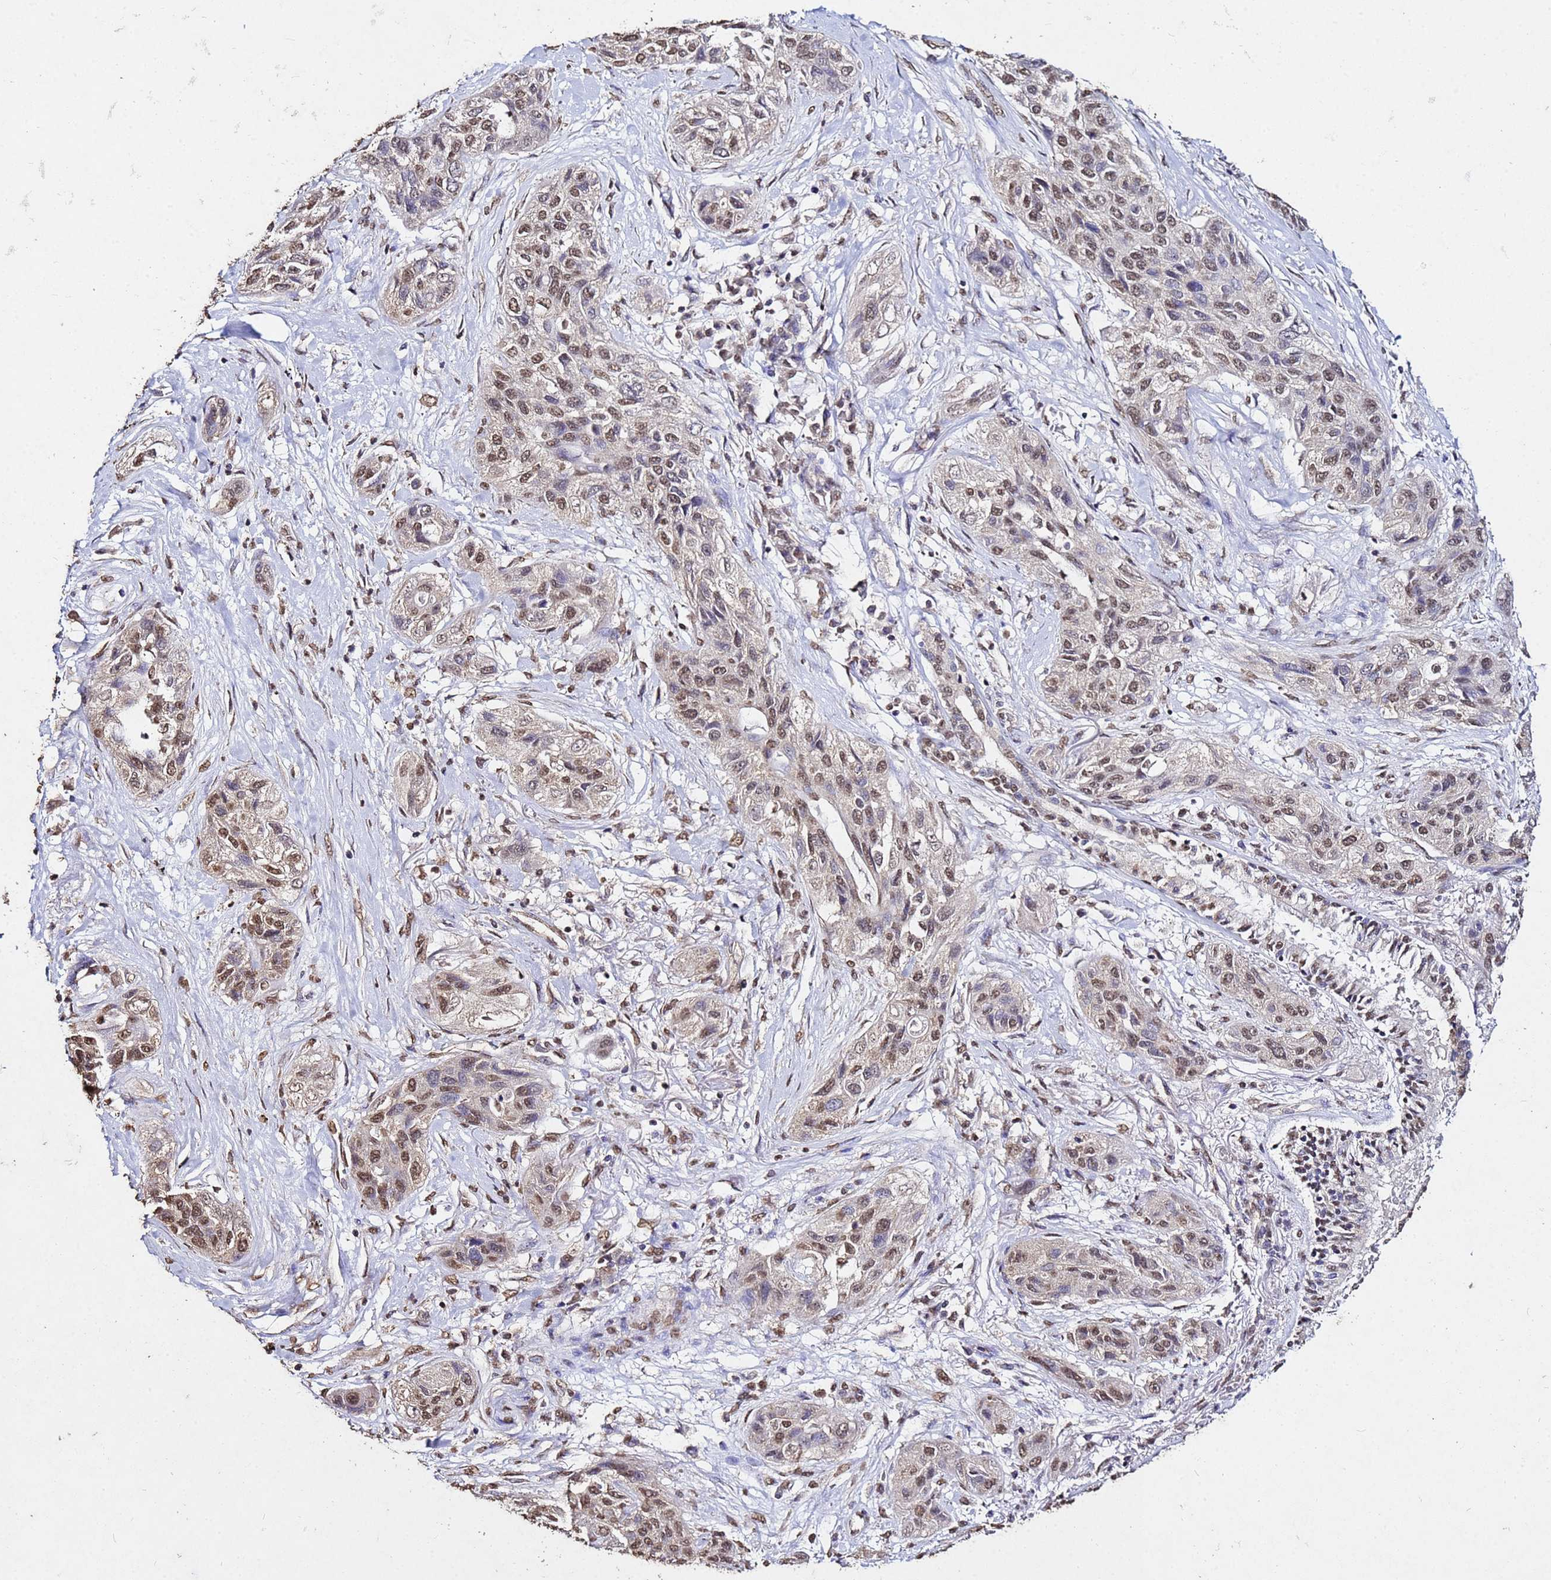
{"staining": {"intensity": "moderate", "quantity": ">75%", "location": "nuclear"}, "tissue": "lung cancer", "cell_type": "Tumor cells", "image_type": "cancer", "snomed": [{"axis": "morphology", "description": "Squamous cell carcinoma, NOS"}, {"axis": "topography", "description": "Lung"}], "caption": "A brown stain shows moderate nuclear positivity of a protein in lung squamous cell carcinoma tumor cells.", "gene": "MYOCD", "patient": {"sex": "female", "age": 70}}